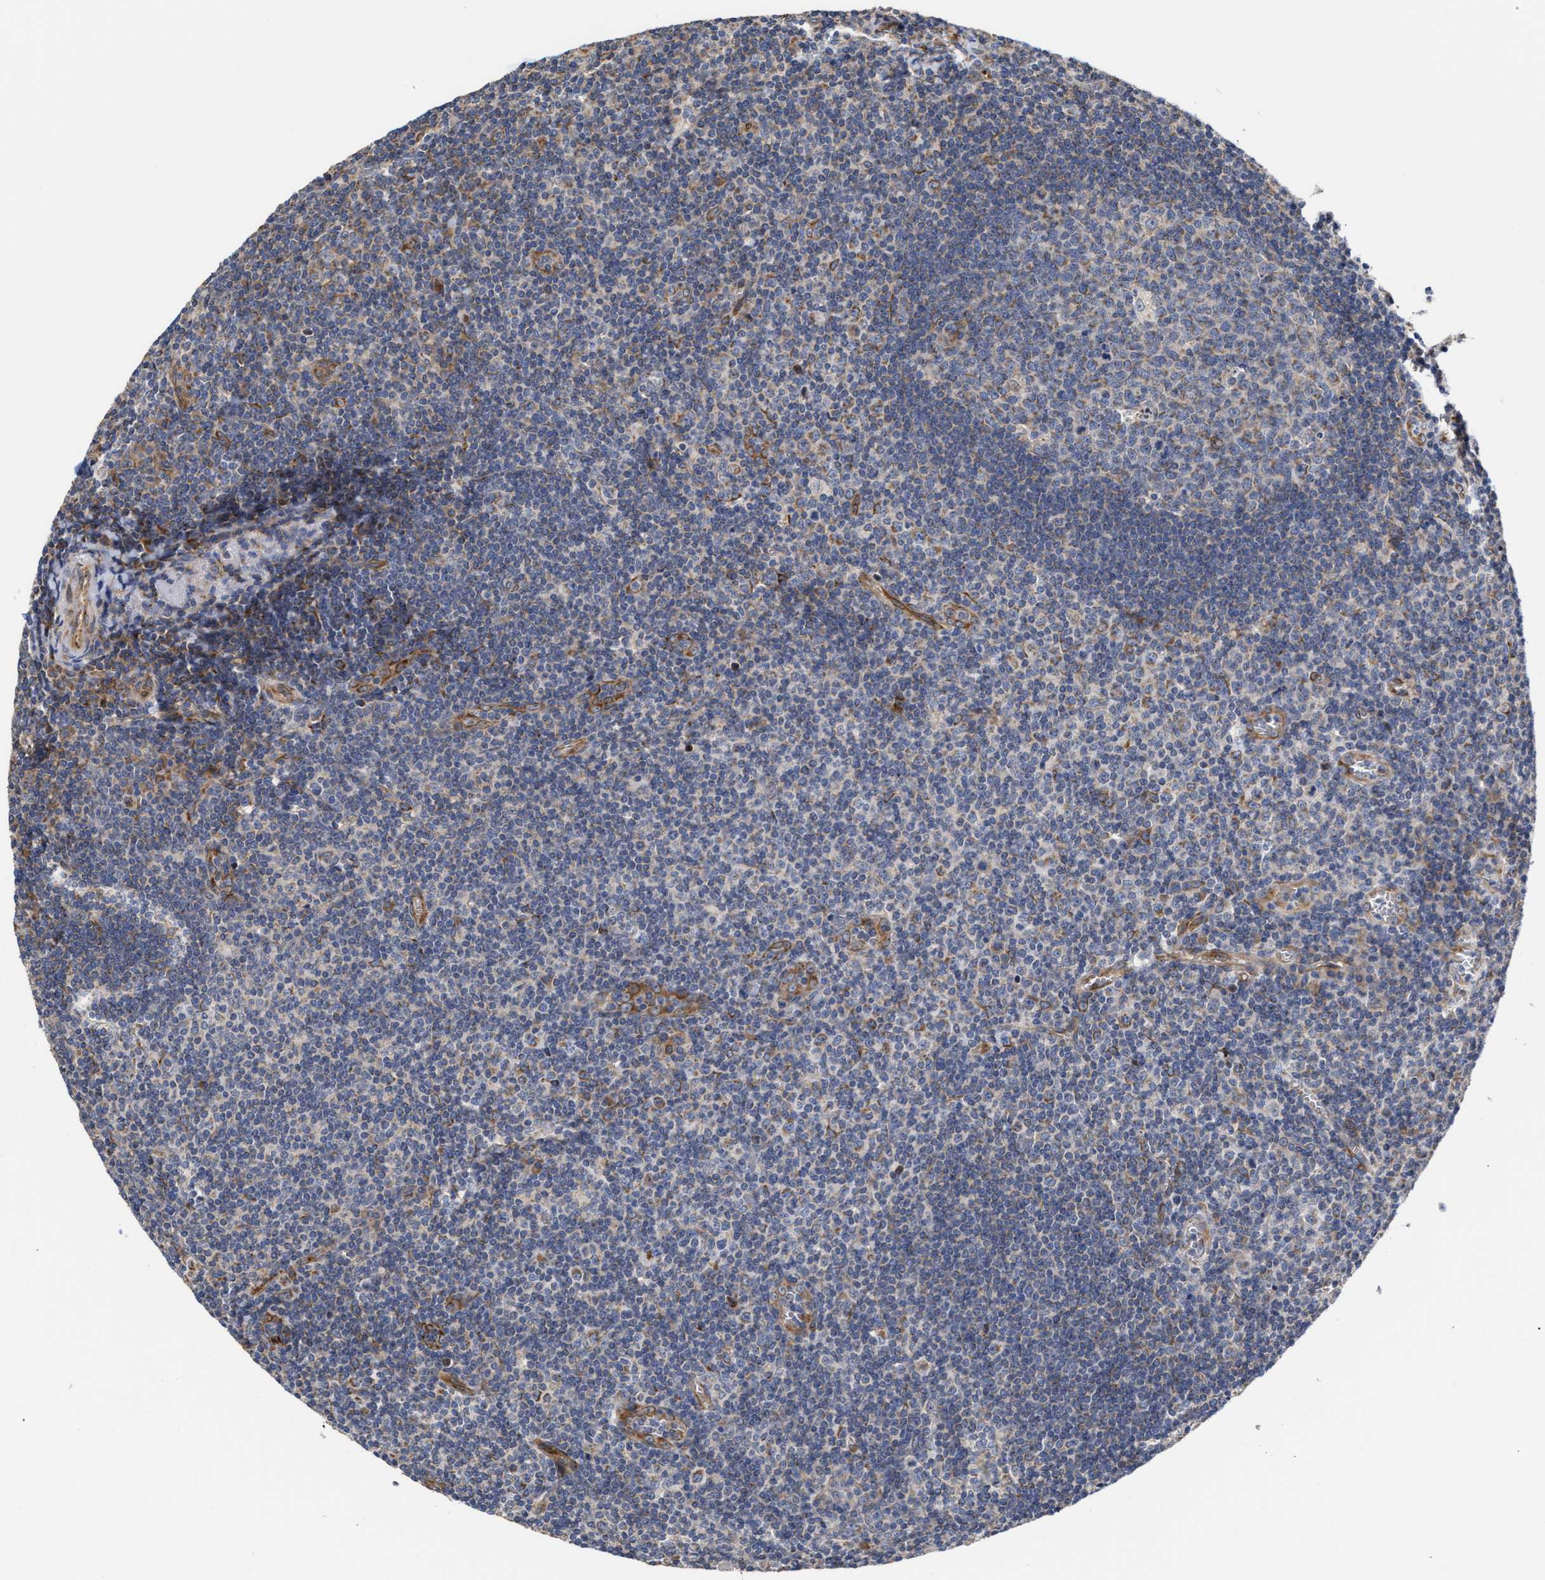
{"staining": {"intensity": "moderate", "quantity": "25%-75%", "location": "cytoplasmic/membranous"}, "tissue": "tonsil", "cell_type": "Germinal center cells", "image_type": "normal", "snomed": [{"axis": "morphology", "description": "Normal tissue, NOS"}, {"axis": "topography", "description": "Tonsil"}], "caption": "Protein staining of normal tonsil displays moderate cytoplasmic/membranous expression in about 25%-75% of germinal center cells. (brown staining indicates protein expression, while blue staining denotes nuclei).", "gene": "MALSU1", "patient": {"sex": "male", "age": 37}}